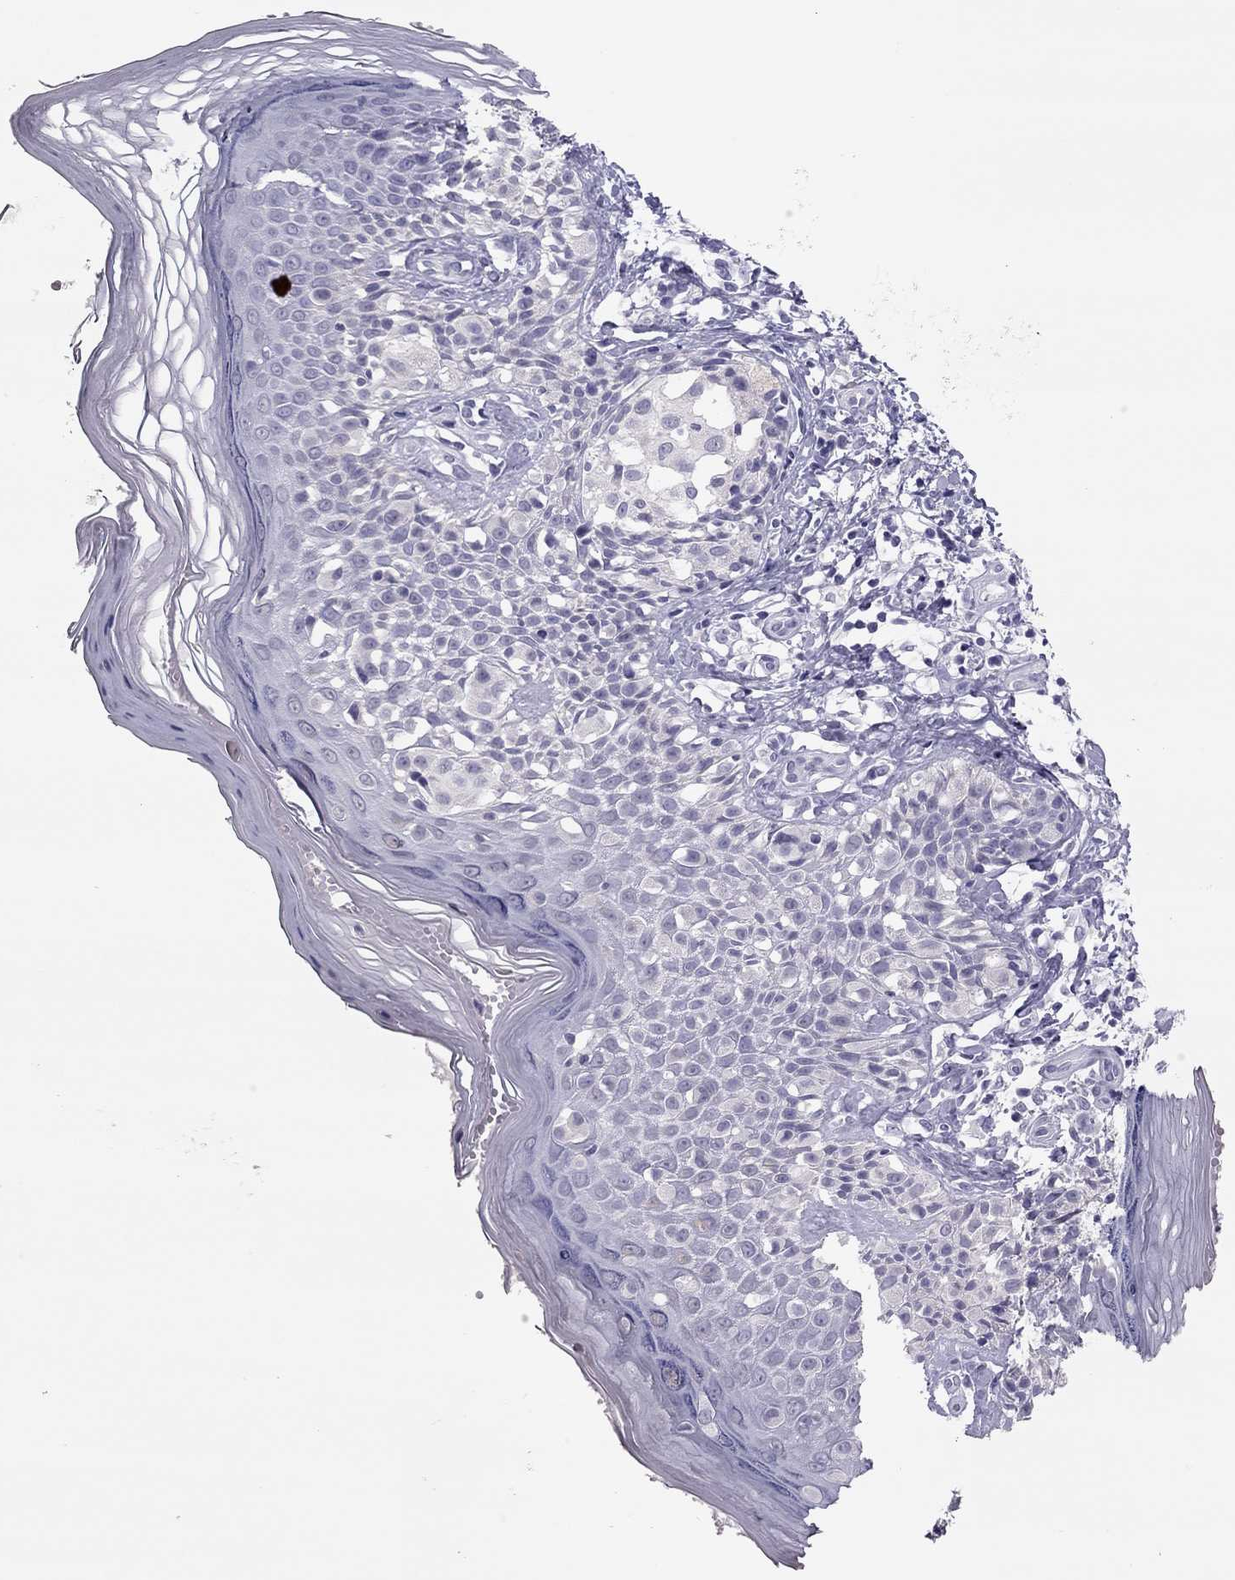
{"staining": {"intensity": "negative", "quantity": "none", "location": "none"}, "tissue": "melanoma", "cell_type": "Tumor cells", "image_type": "cancer", "snomed": [{"axis": "morphology", "description": "Malignant melanoma, NOS"}, {"axis": "topography", "description": "Skin"}], "caption": "Tumor cells show no significant positivity in melanoma.", "gene": "ADORA2A", "patient": {"sex": "female", "age": 73}}